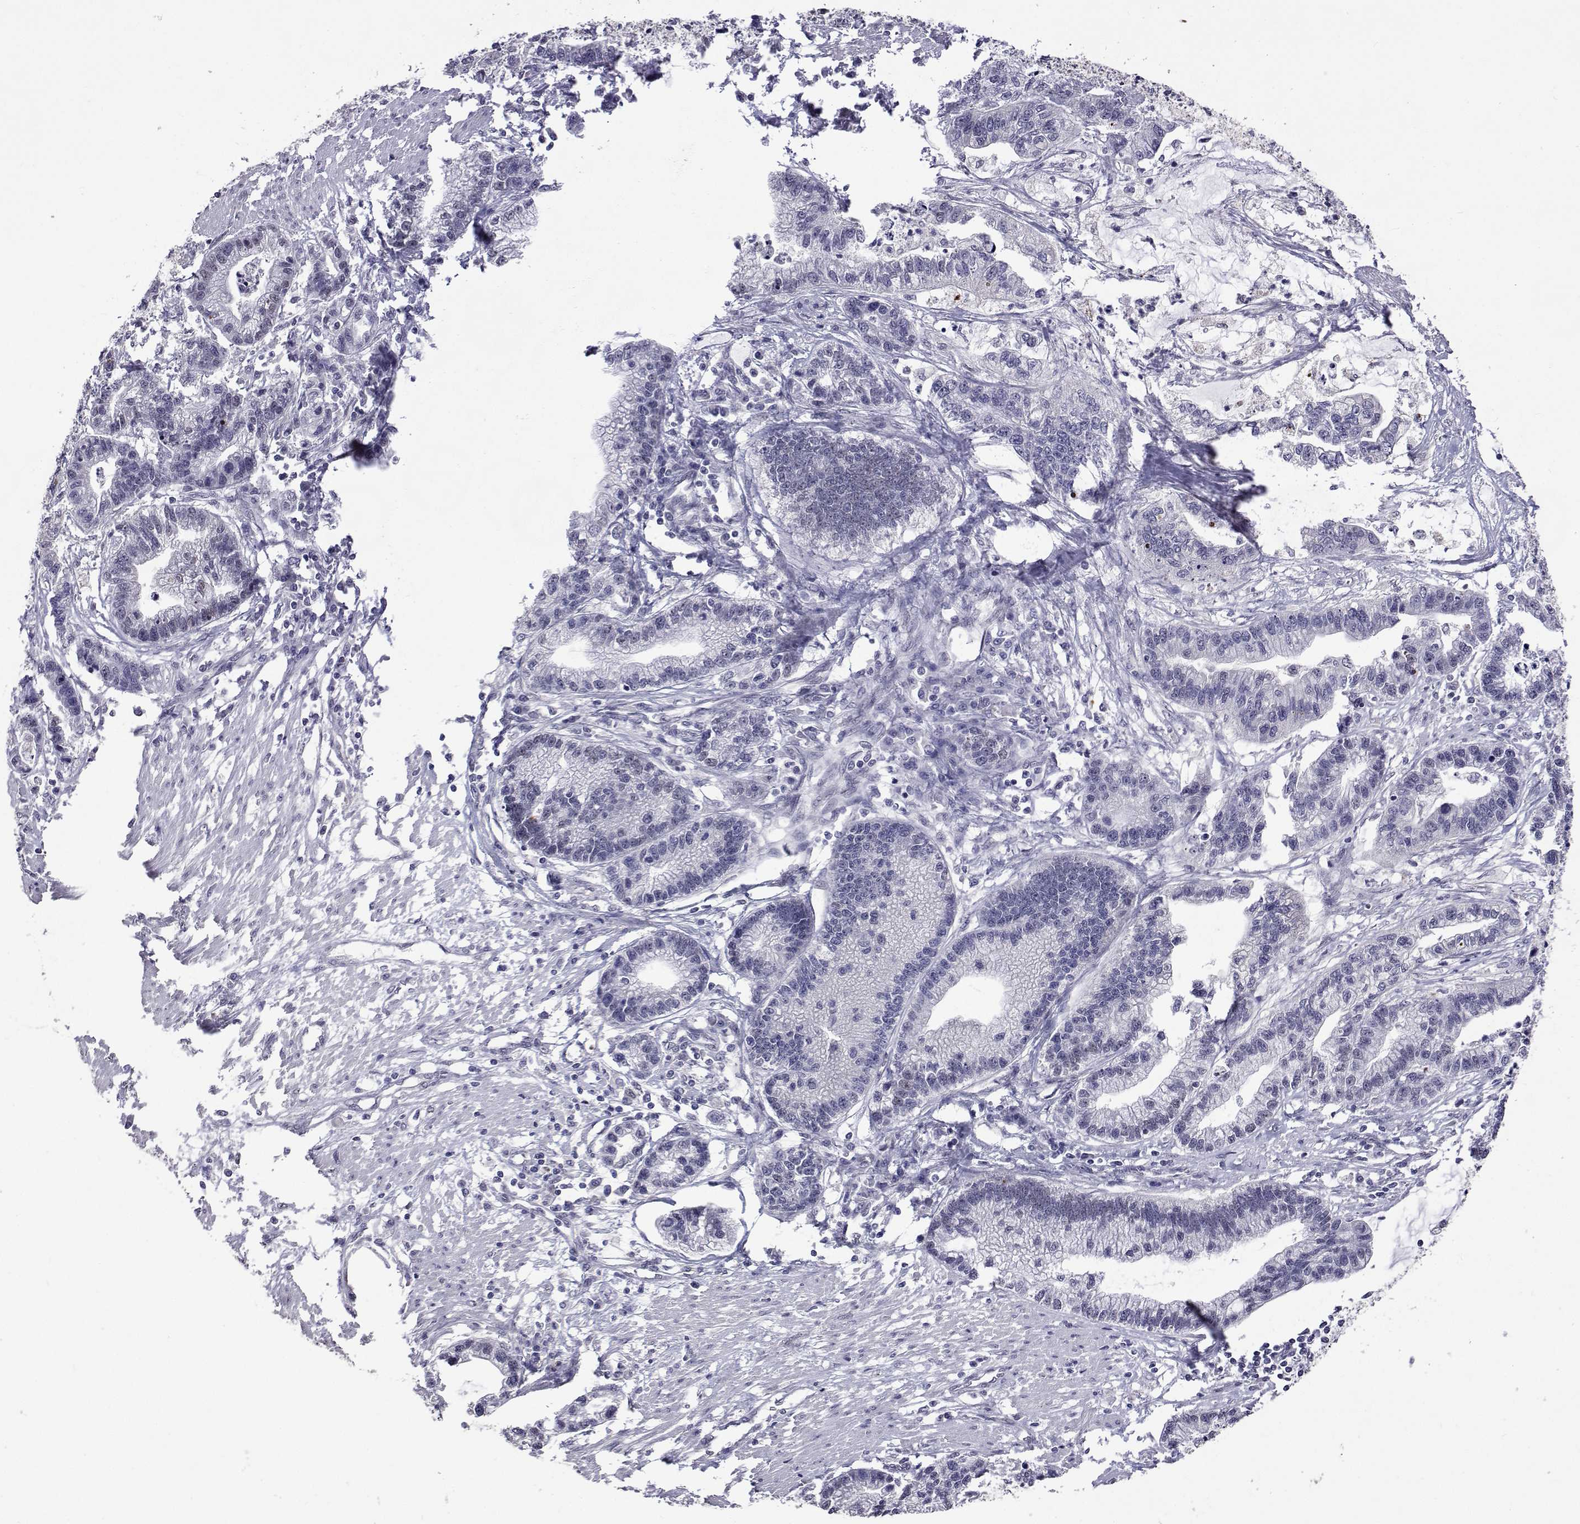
{"staining": {"intensity": "negative", "quantity": "none", "location": "none"}, "tissue": "stomach cancer", "cell_type": "Tumor cells", "image_type": "cancer", "snomed": [{"axis": "morphology", "description": "Adenocarcinoma, NOS"}, {"axis": "topography", "description": "Stomach"}], "caption": "IHC photomicrograph of stomach cancer (adenocarcinoma) stained for a protein (brown), which demonstrates no positivity in tumor cells. The staining is performed using DAB brown chromogen with nuclei counter-stained in using hematoxylin.", "gene": "HNRNPA0", "patient": {"sex": "male", "age": 83}}